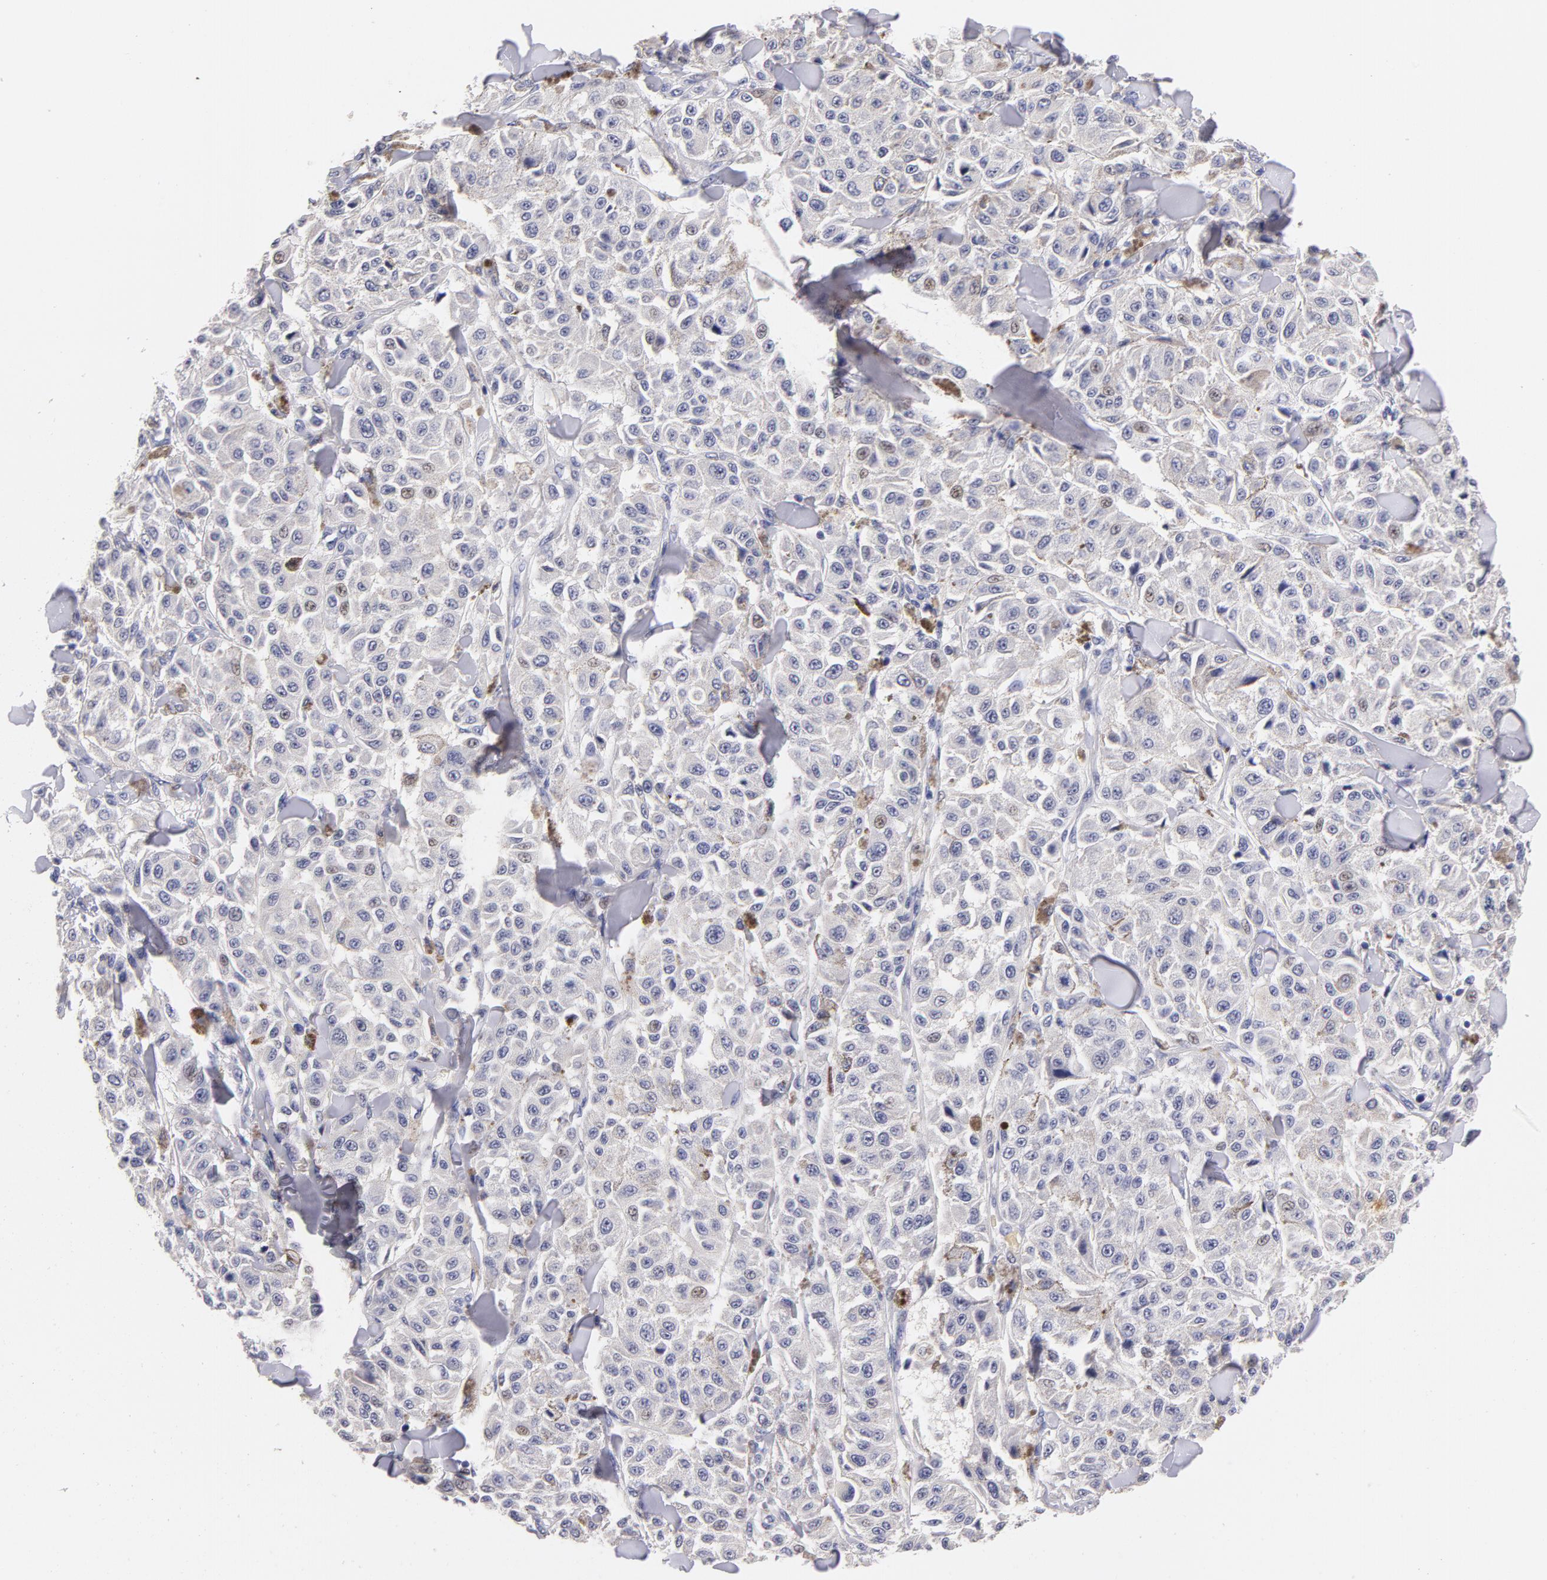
{"staining": {"intensity": "negative", "quantity": "none", "location": "none"}, "tissue": "melanoma", "cell_type": "Tumor cells", "image_type": "cancer", "snomed": [{"axis": "morphology", "description": "Malignant melanoma, NOS"}, {"axis": "topography", "description": "Skin"}], "caption": "There is no significant expression in tumor cells of malignant melanoma. (Brightfield microscopy of DAB (3,3'-diaminobenzidine) immunohistochemistry (IHC) at high magnification).", "gene": "CD44", "patient": {"sex": "female", "age": 64}}